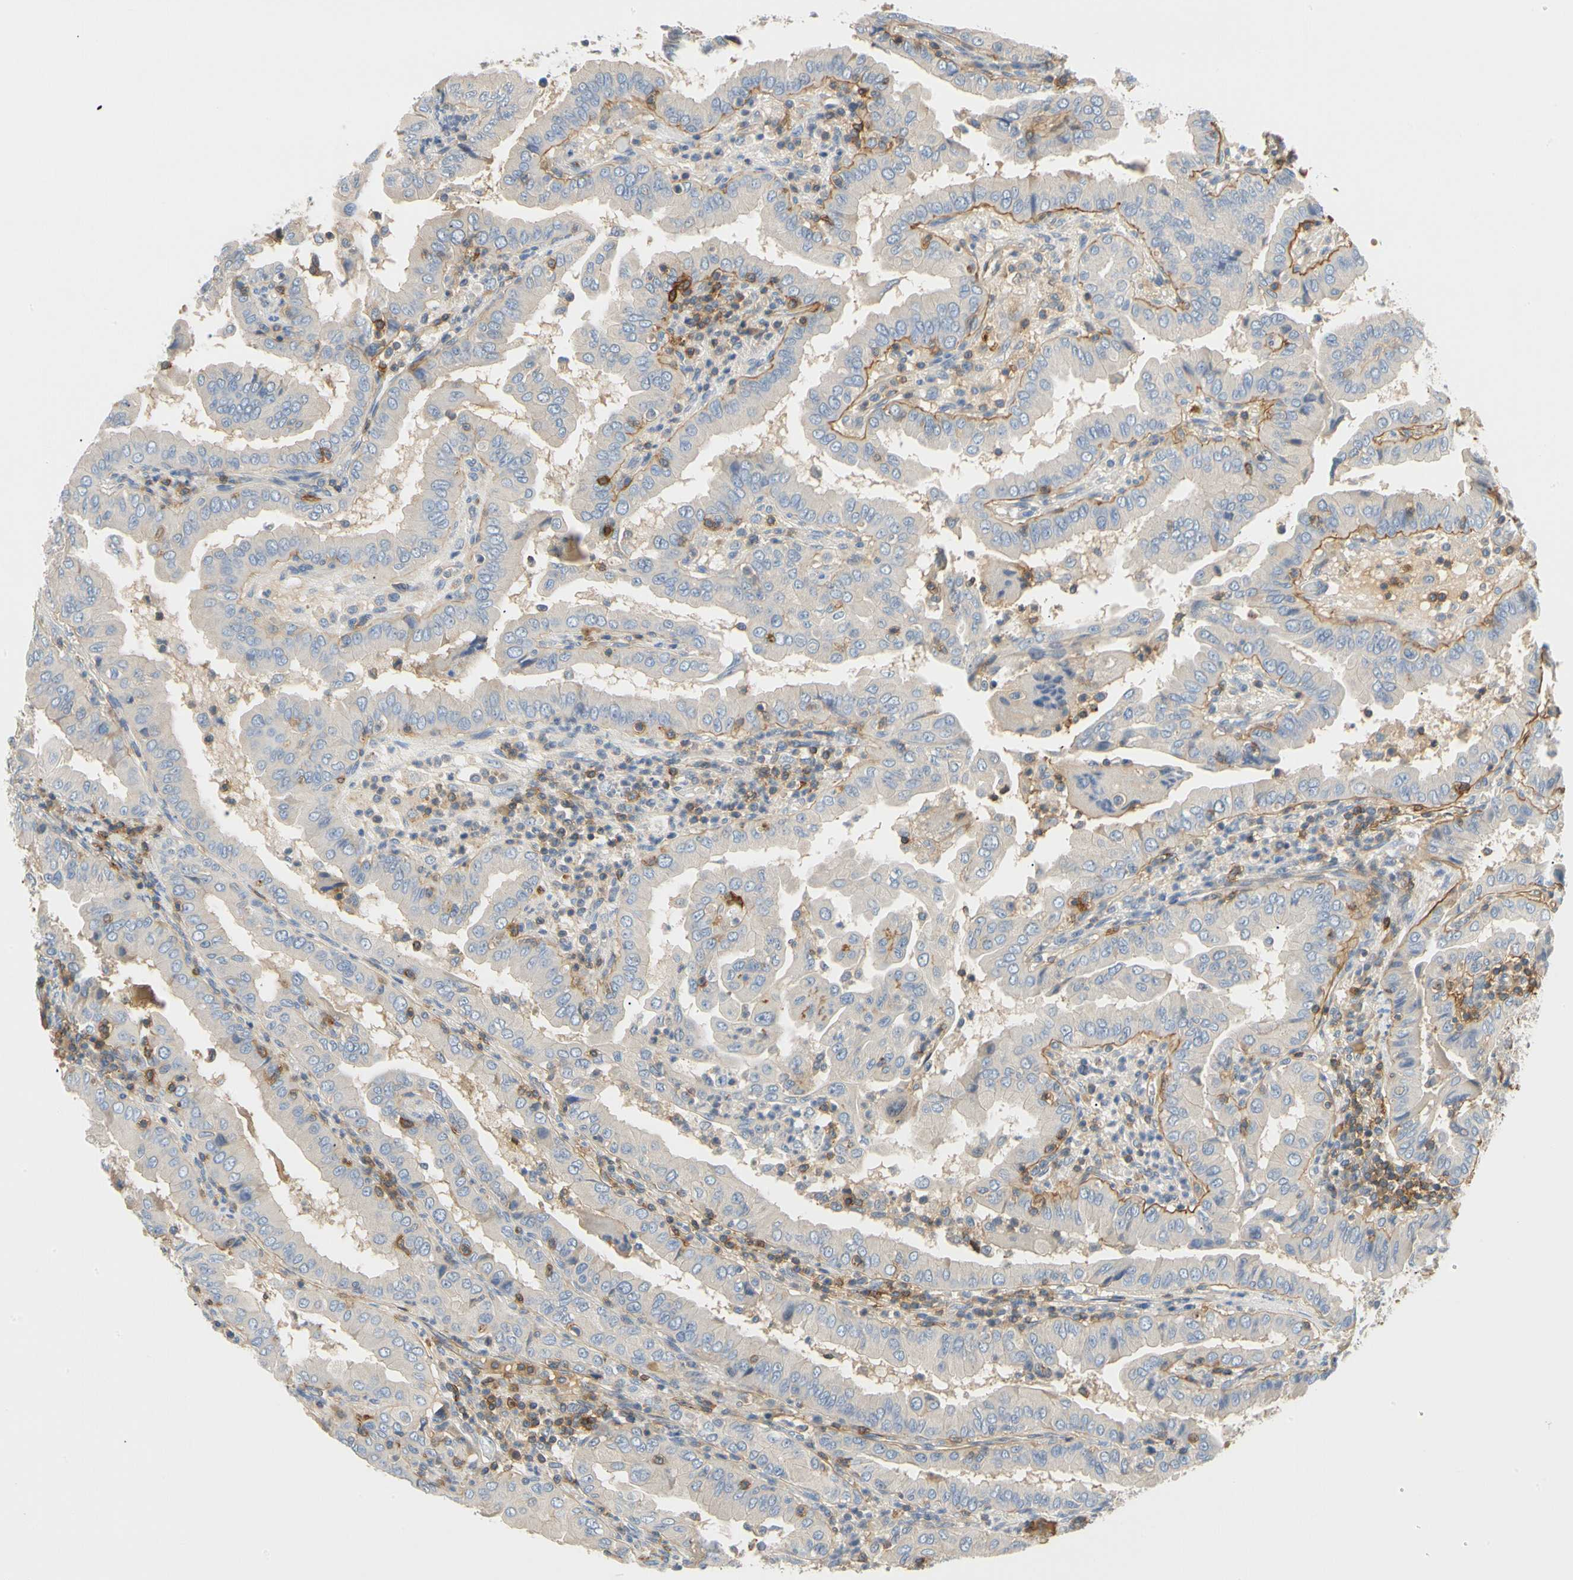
{"staining": {"intensity": "negative", "quantity": "none", "location": "none"}, "tissue": "thyroid cancer", "cell_type": "Tumor cells", "image_type": "cancer", "snomed": [{"axis": "morphology", "description": "Papillary adenocarcinoma, NOS"}, {"axis": "topography", "description": "Thyroid gland"}], "caption": "A micrograph of human thyroid papillary adenocarcinoma is negative for staining in tumor cells.", "gene": "TNFRSF18", "patient": {"sex": "male", "age": 33}}